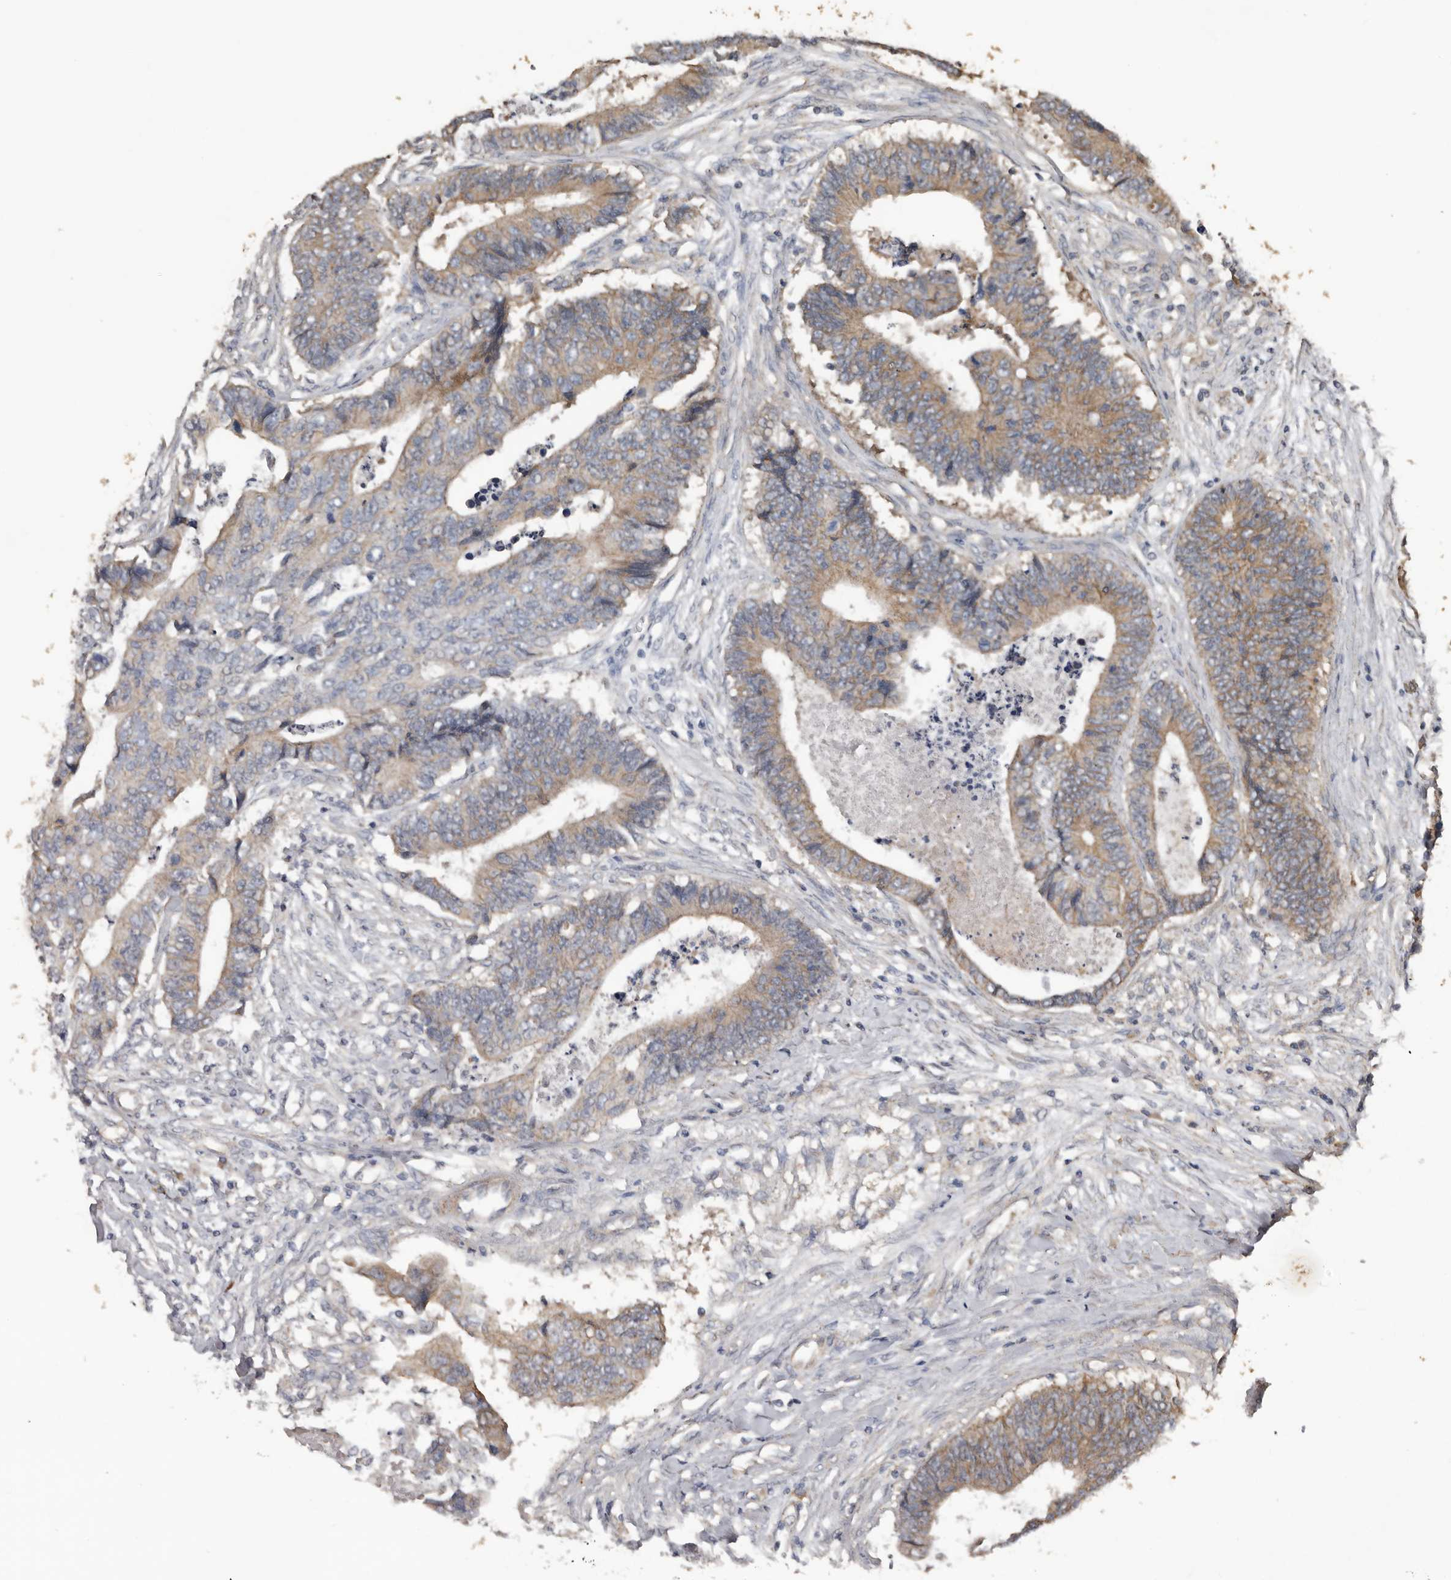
{"staining": {"intensity": "weak", "quantity": "25%-75%", "location": "cytoplasmic/membranous"}, "tissue": "colorectal cancer", "cell_type": "Tumor cells", "image_type": "cancer", "snomed": [{"axis": "morphology", "description": "Adenocarcinoma, NOS"}, {"axis": "topography", "description": "Rectum"}], "caption": "Immunohistochemical staining of colorectal cancer shows weak cytoplasmic/membranous protein positivity in about 25%-75% of tumor cells.", "gene": "HYAL4", "patient": {"sex": "male", "age": 84}}